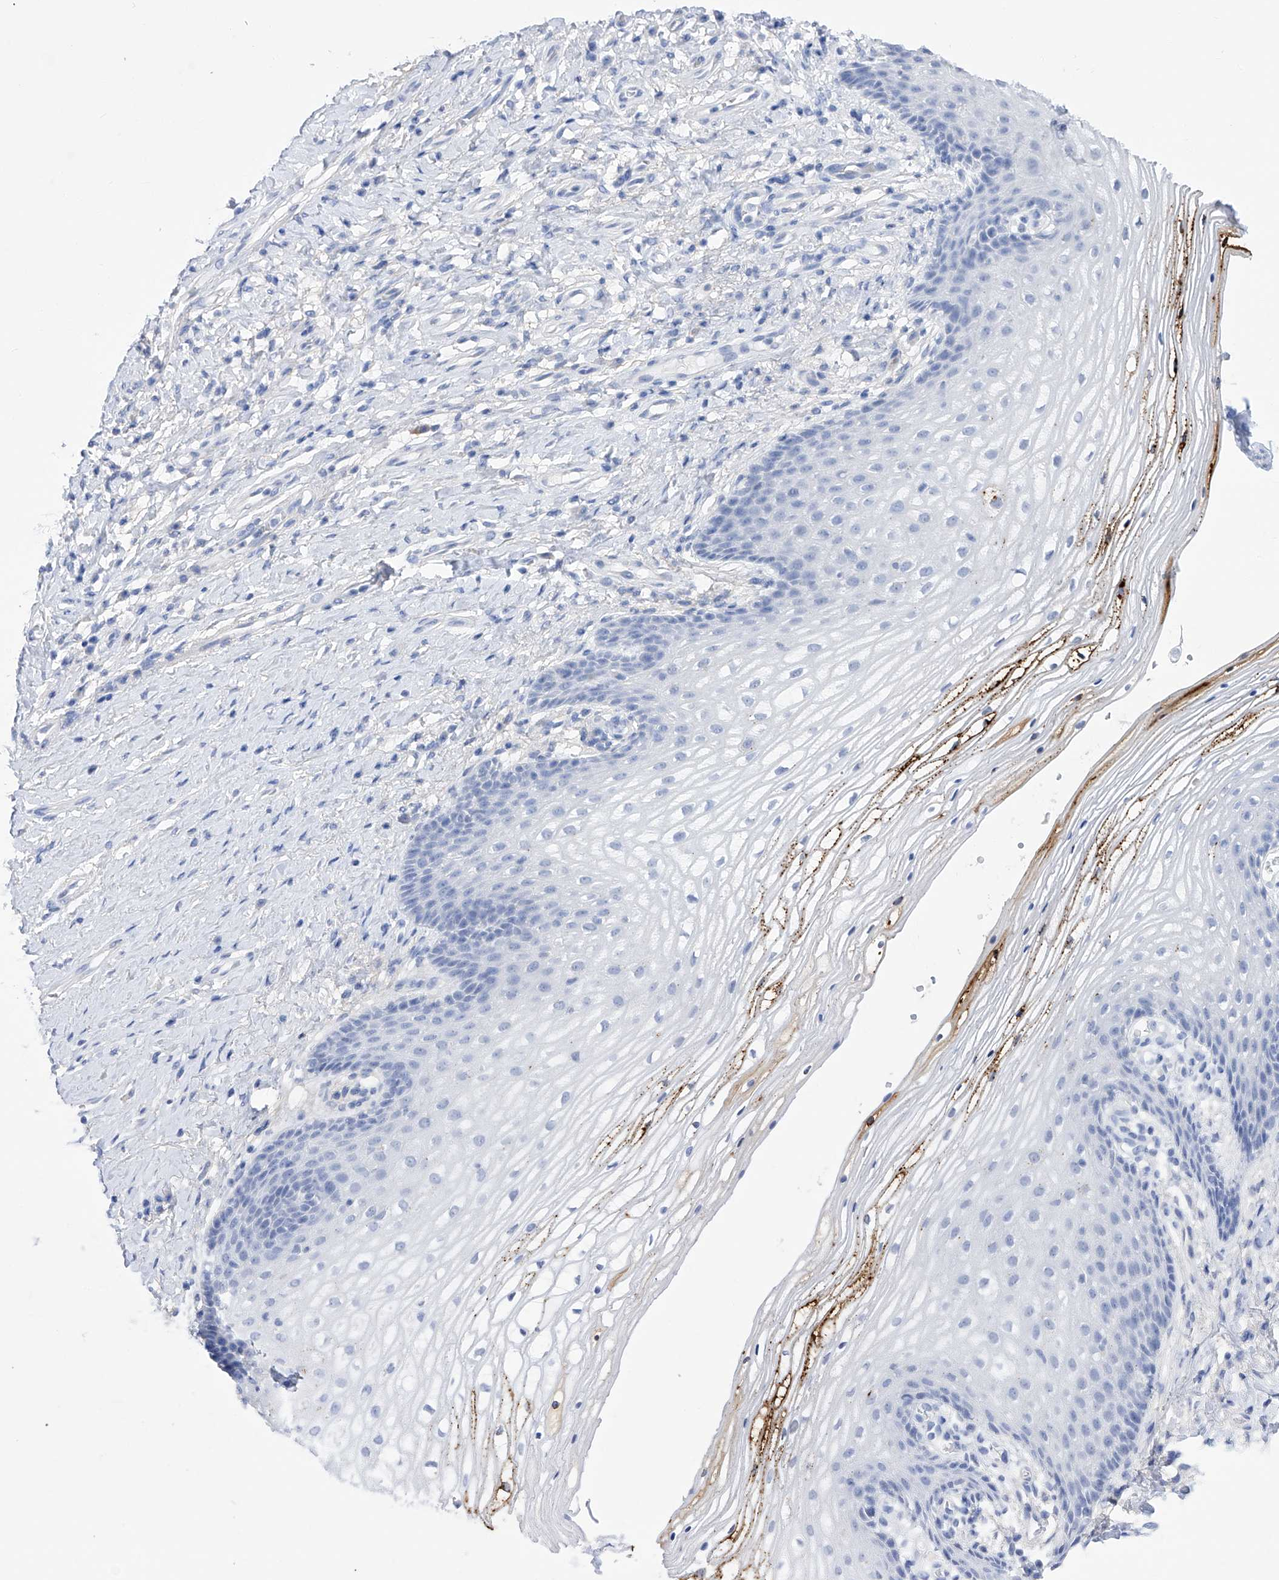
{"staining": {"intensity": "strong", "quantity": "<25%", "location": "cytoplasmic/membranous"}, "tissue": "vagina", "cell_type": "Squamous epithelial cells", "image_type": "normal", "snomed": [{"axis": "morphology", "description": "Normal tissue, NOS"}, {"axis": "topography", "description": "Vagina"}], "caption": "Immunohistochemistry (IHC) of benign vagina displays medium levels of strong cytoplasmic/membranous positivity in approximately <25% of squamous epithelial cells. (Brightfield microscopy of DAB IHC at high magnification).", "gene": "FLG", "patient": {"sex": "female", "age": 60}}